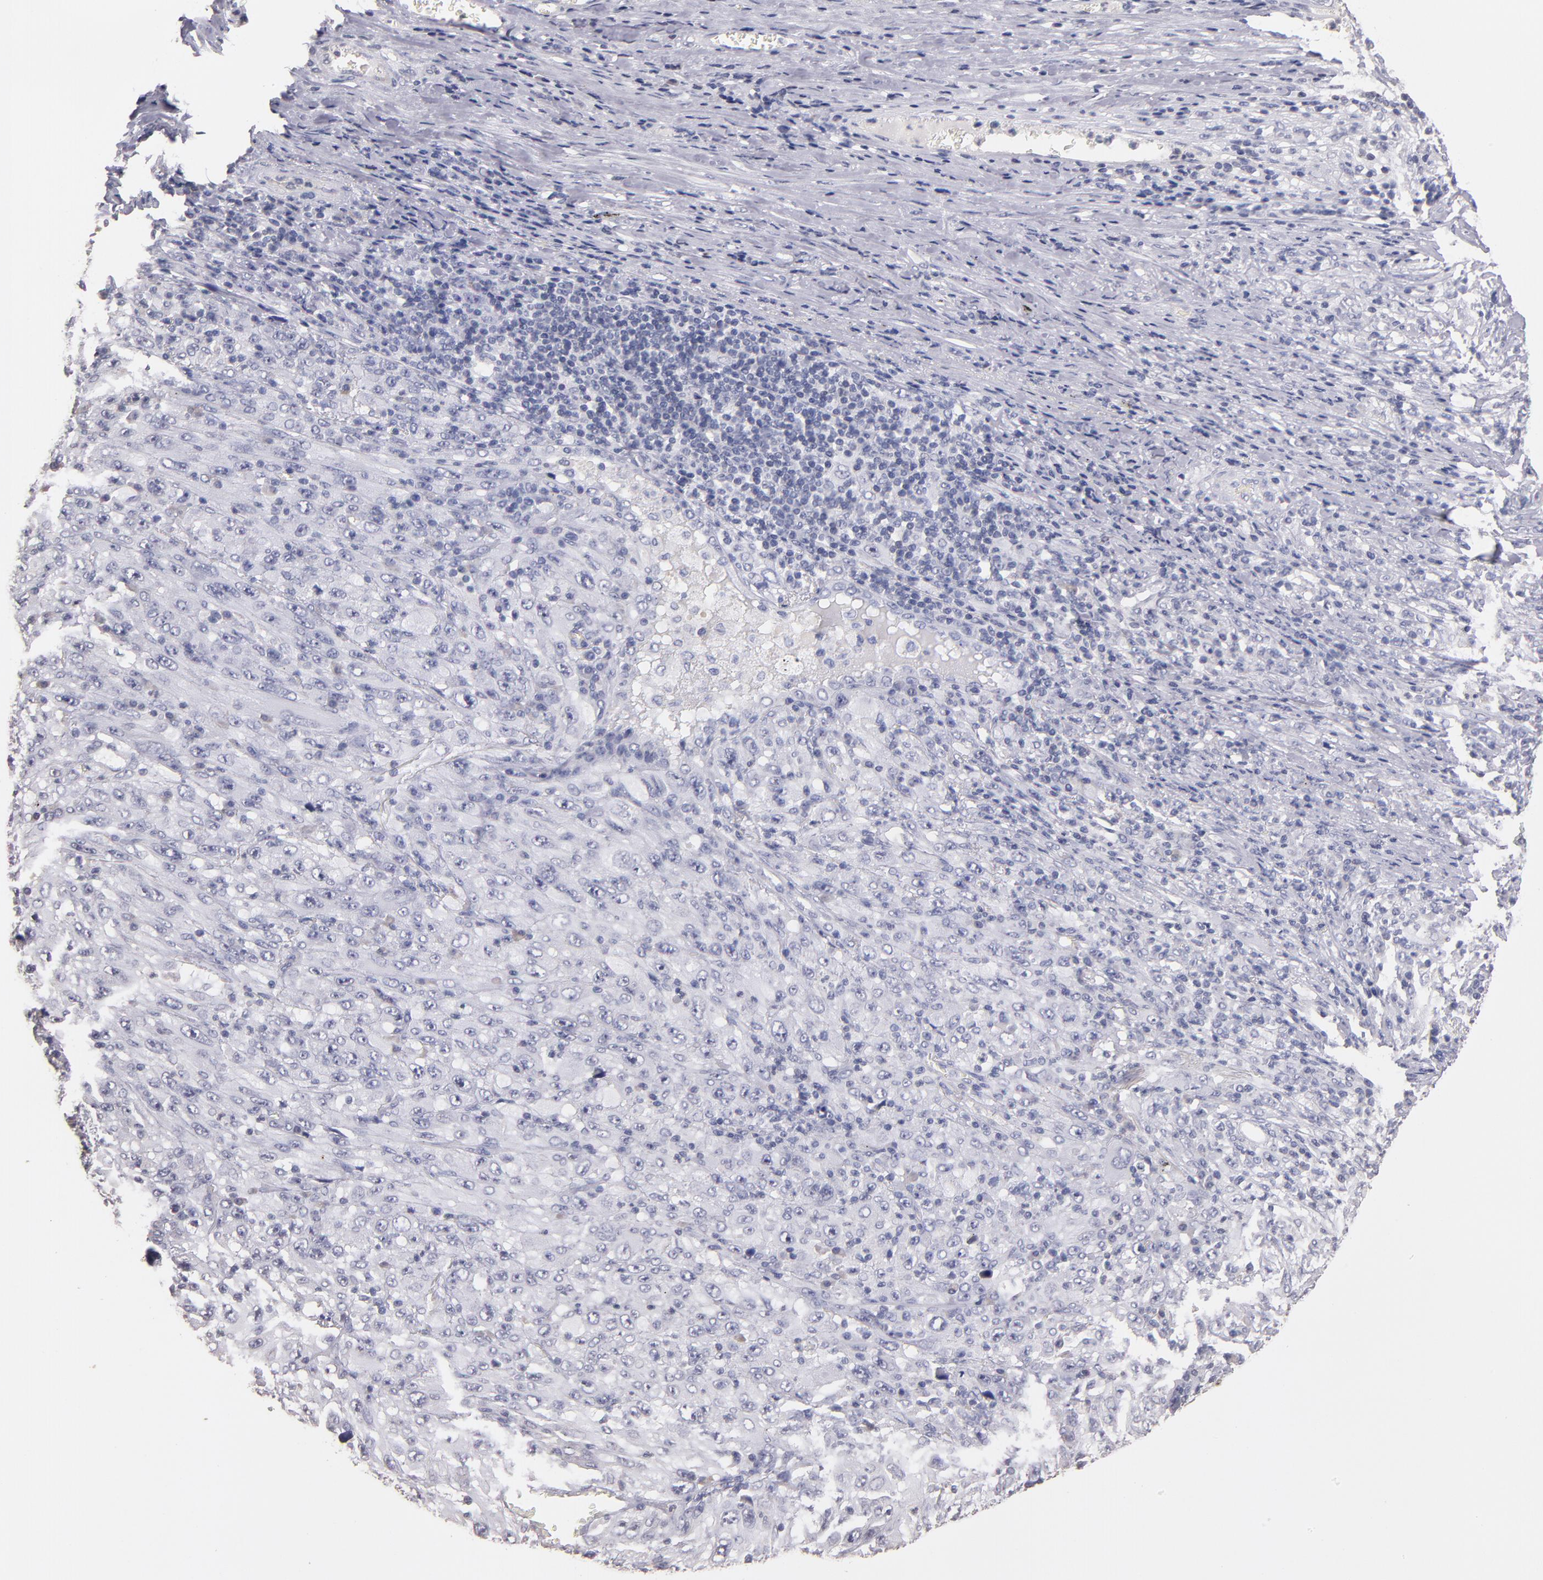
{"staining": {"intensity": "negative", "quantity": "none", "location": "none"}, "tissue": "melanoma", "cell_type": "Tumor cells", "image_type": "cancer", "snomed": [{"axis": "morphology", "description": "Malignant melanoma, Metastatic site"}, {"axis": "topography", "description": "Skin"}], "caption": "IHC histopathology image of neoplastic tissue: melanoma stained with DAB (3,3'-diaminobenzidine) demonstrates no significant protein positivity in tumor cells.", "gene": "SOX10", "patient": {"sex": "female", "age": 56}}